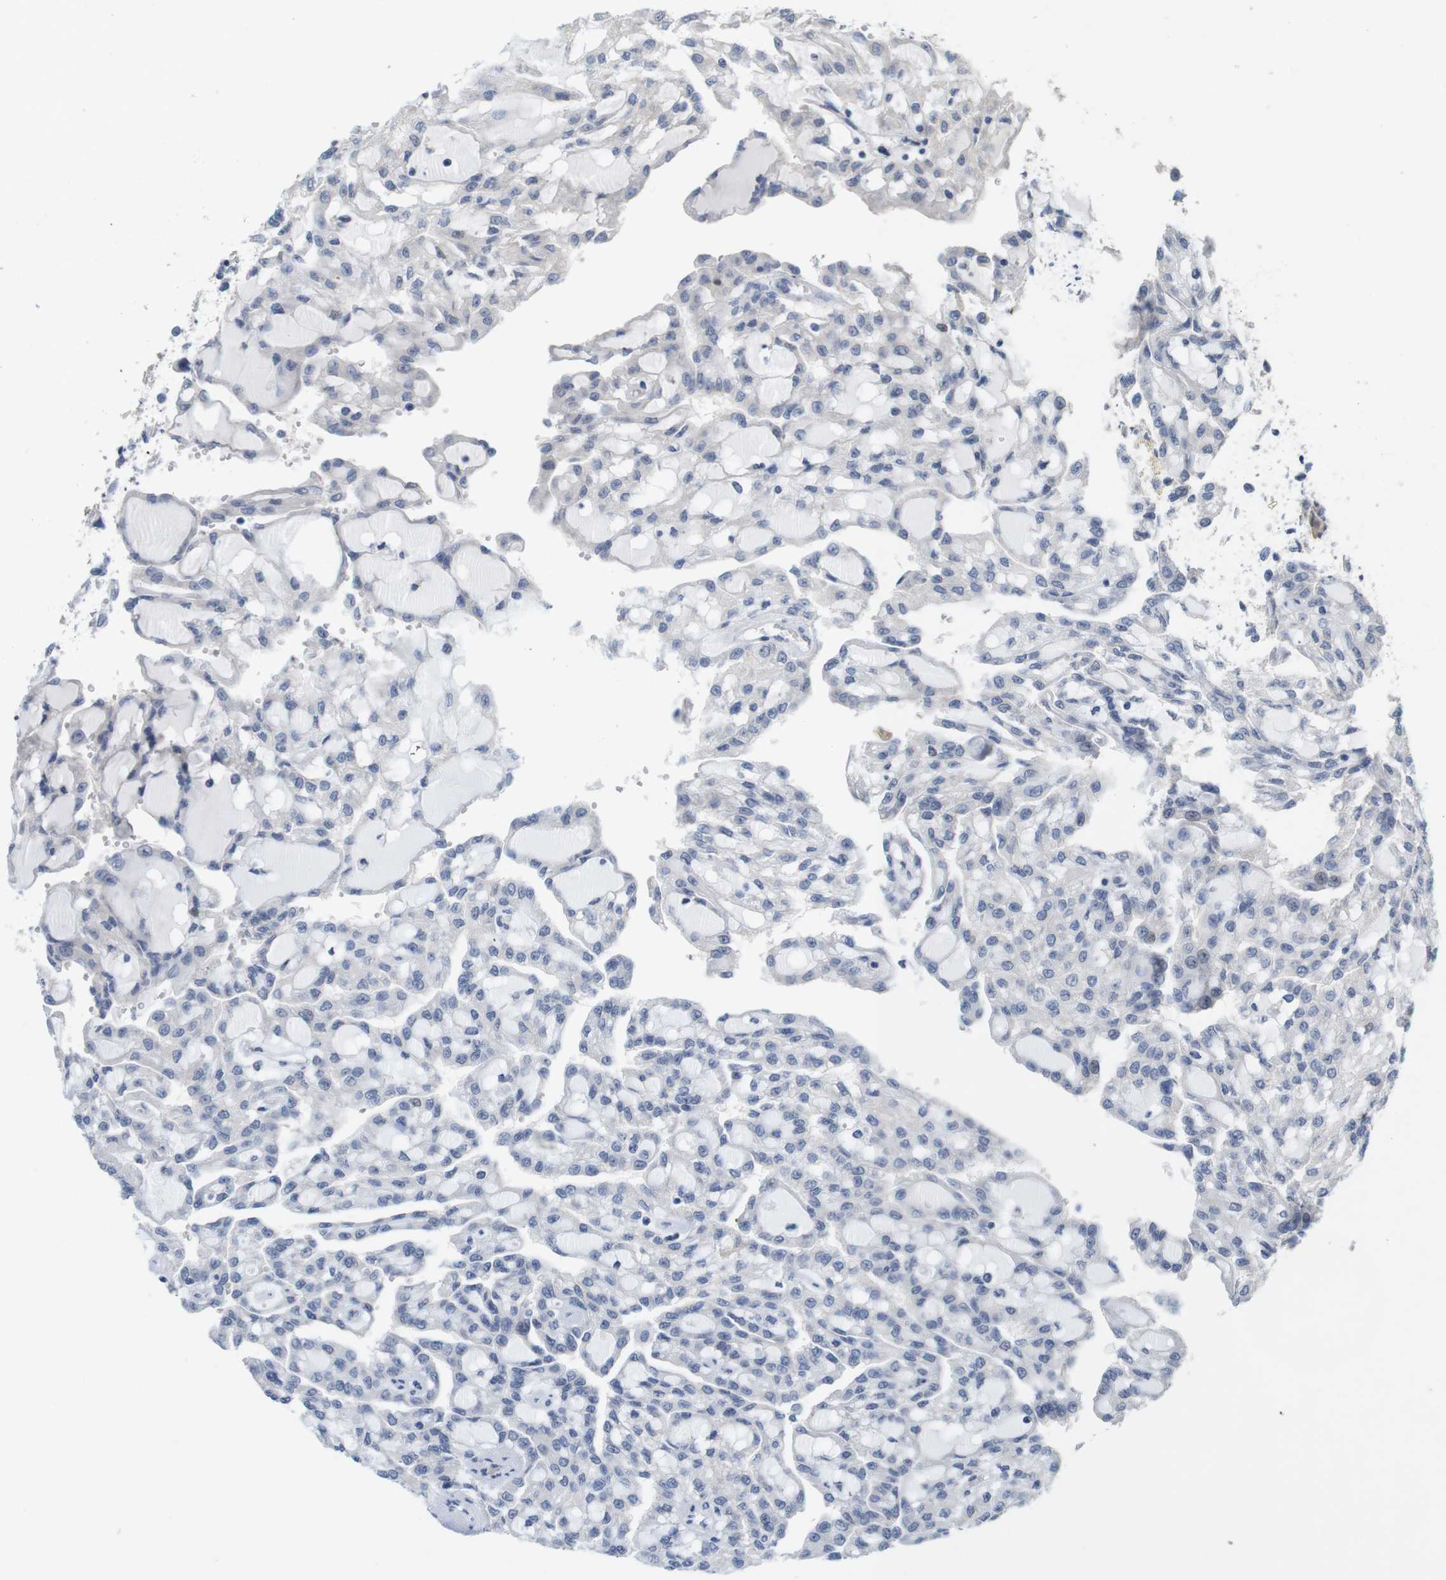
{"staining": {"intensity": "negative", "quantity": "none", "location": "none"}, "tissue": "renal cancer", "cell_type": "Tumor cells", "image_type": "cancer", "snomed": [{"axis": "morphology", "description": "Adenocarcinoma, NOS"}, {"axis": "topography", "description": "Kidney"}], "caption": "Image shows no protein positivity in tumor cells of renal cancer (adenocarcinoma) tissue.", "gene": "CDK2", "patient": {"sex": "male", "age": 63}}